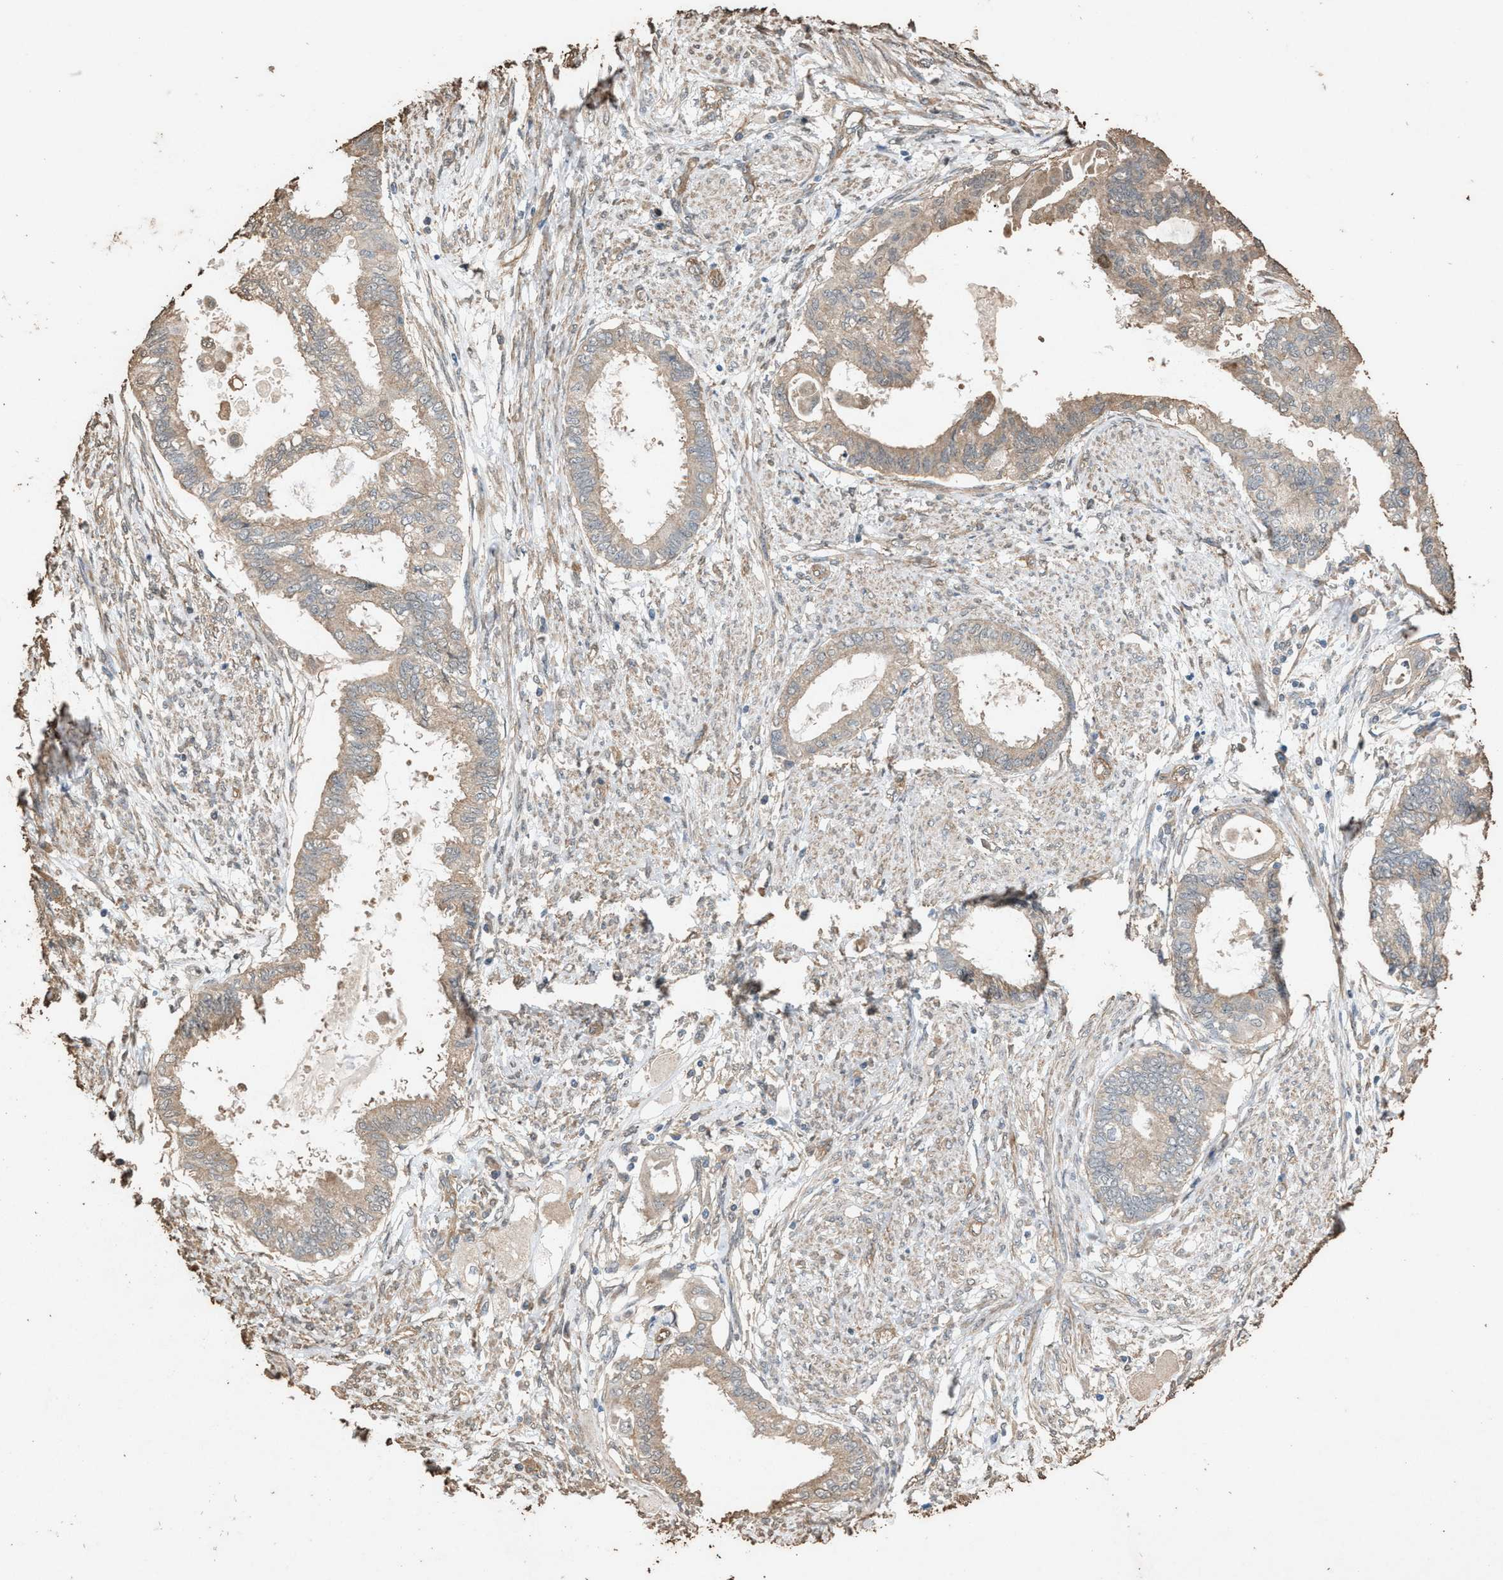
{"staining": {"intensity": "weak", "quantity": ">75%", "location": "cytoplasmic/membranous"}, "tissue": "cervical cancer", "cell_type": "Tumor cells", "image_type": "cancer", "snomed": [{"axis": "morphology", "description": "Normal tissue, NOS"}, {"axis": "morphology", "description": "Adenocarcinoma, NOS"}, {"axis": "topography", "description": "Cervix"}, {"axis": "topography", "description": "Endometrium"}], "caption": "The micrograph shows immunohistochemical staining of cervical adenocarcinoma. There is weak cytoplasmic/membranous positivity is present in approximately >75% of tumor cells. (Brightfield microscopy of DAB IHC at high magnification).", "gene": "DCAF7", "patient": {"sex": "female", "age": 86}}